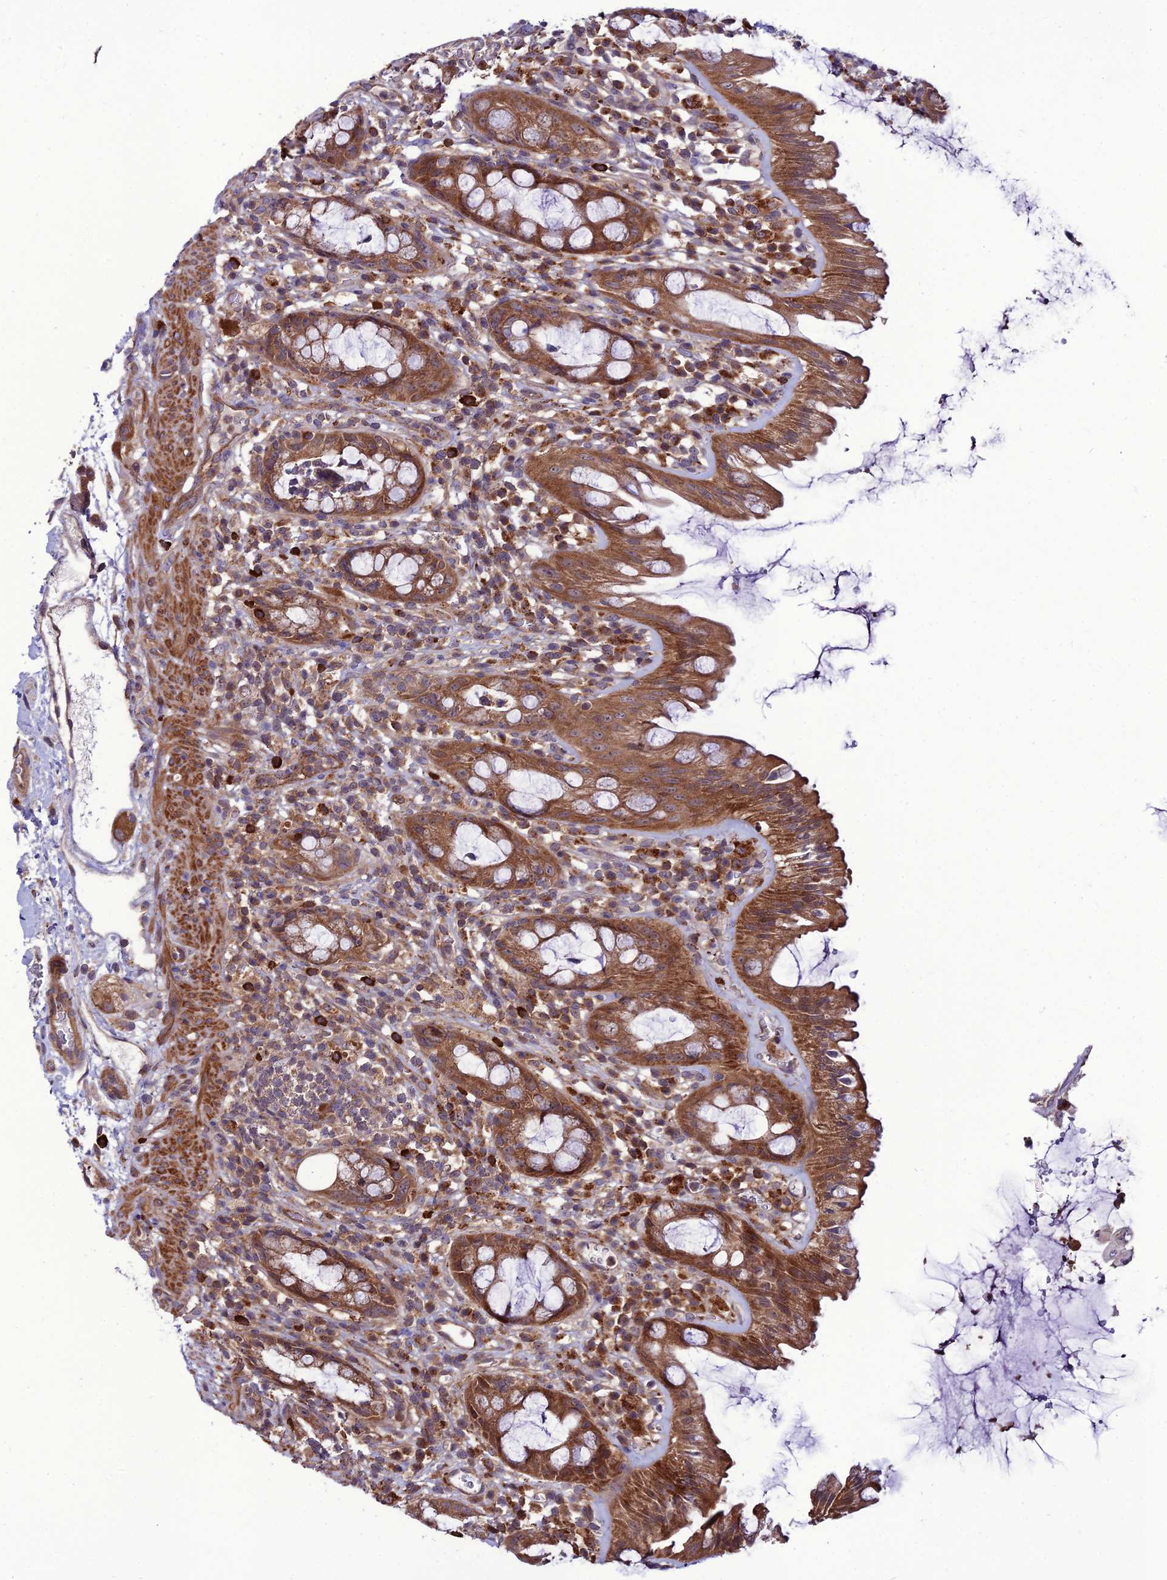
{"staining": {"intensity": "moderate", "quantity": ">75%", "location": "cytoplasmic/membranous"}, "tissue": "rectum", "cell_type": "Glandular cells", "image_type": "normal", "snomed": [{"axis": "morphology", "description": "Normal tissue, NOS"}, {"axis": "topography", "description": "Rectum"}], "caption": "This micrograph exhibits immunohistochemistry (IHC) staining of unremarkable rectum, with medium moderate cytoplasmic/membranous positivity in approximately >75% of glandular cells.", "gene": "PPIL3", "patient": {"sex": "female", "age": 57}}